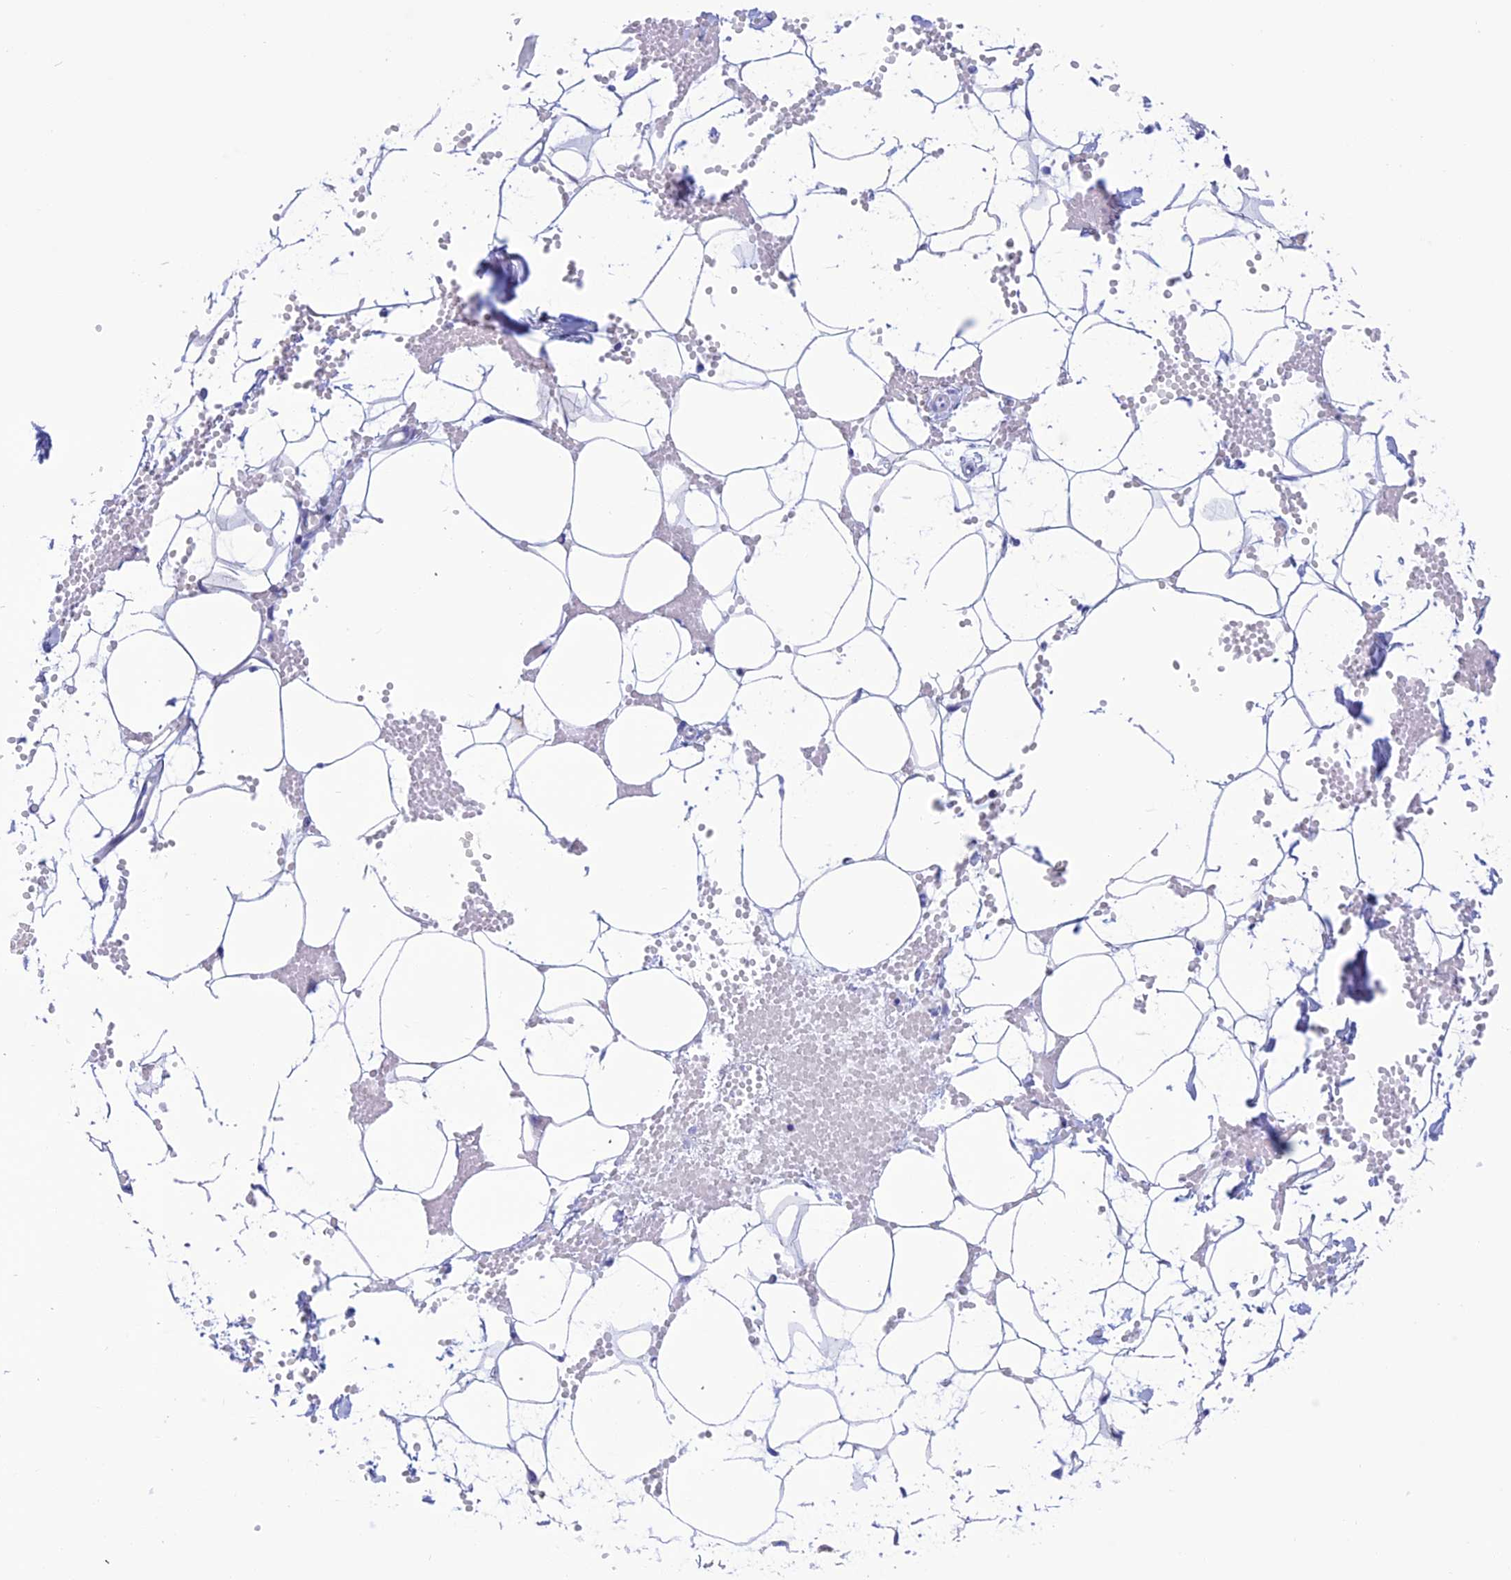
{"staining": {"intensity": "negative", "quantity": "none", "location": "none"}, "tissue": "adipose tissue", "cell_type": "Adipocytes", "image_type": "normal", "snomed": [{"axis": "morphology", "description": "Normal tissue, NOS"}, {"axis": "topography", "description": "Breast"}], "caption": "High magnification brightfield microscopy of unremarkable adipose tissue stained with DAB (3,3'-diaminobenzidine) (brown) and counterstained with hematoxylin (blue): adipocytes show no significant expression. (DAB immunohistochemistry visualized using brightfield microscopy, high magnification).", "gene": "NXPE4", "patient": {"sex": "female", "age": 23}}